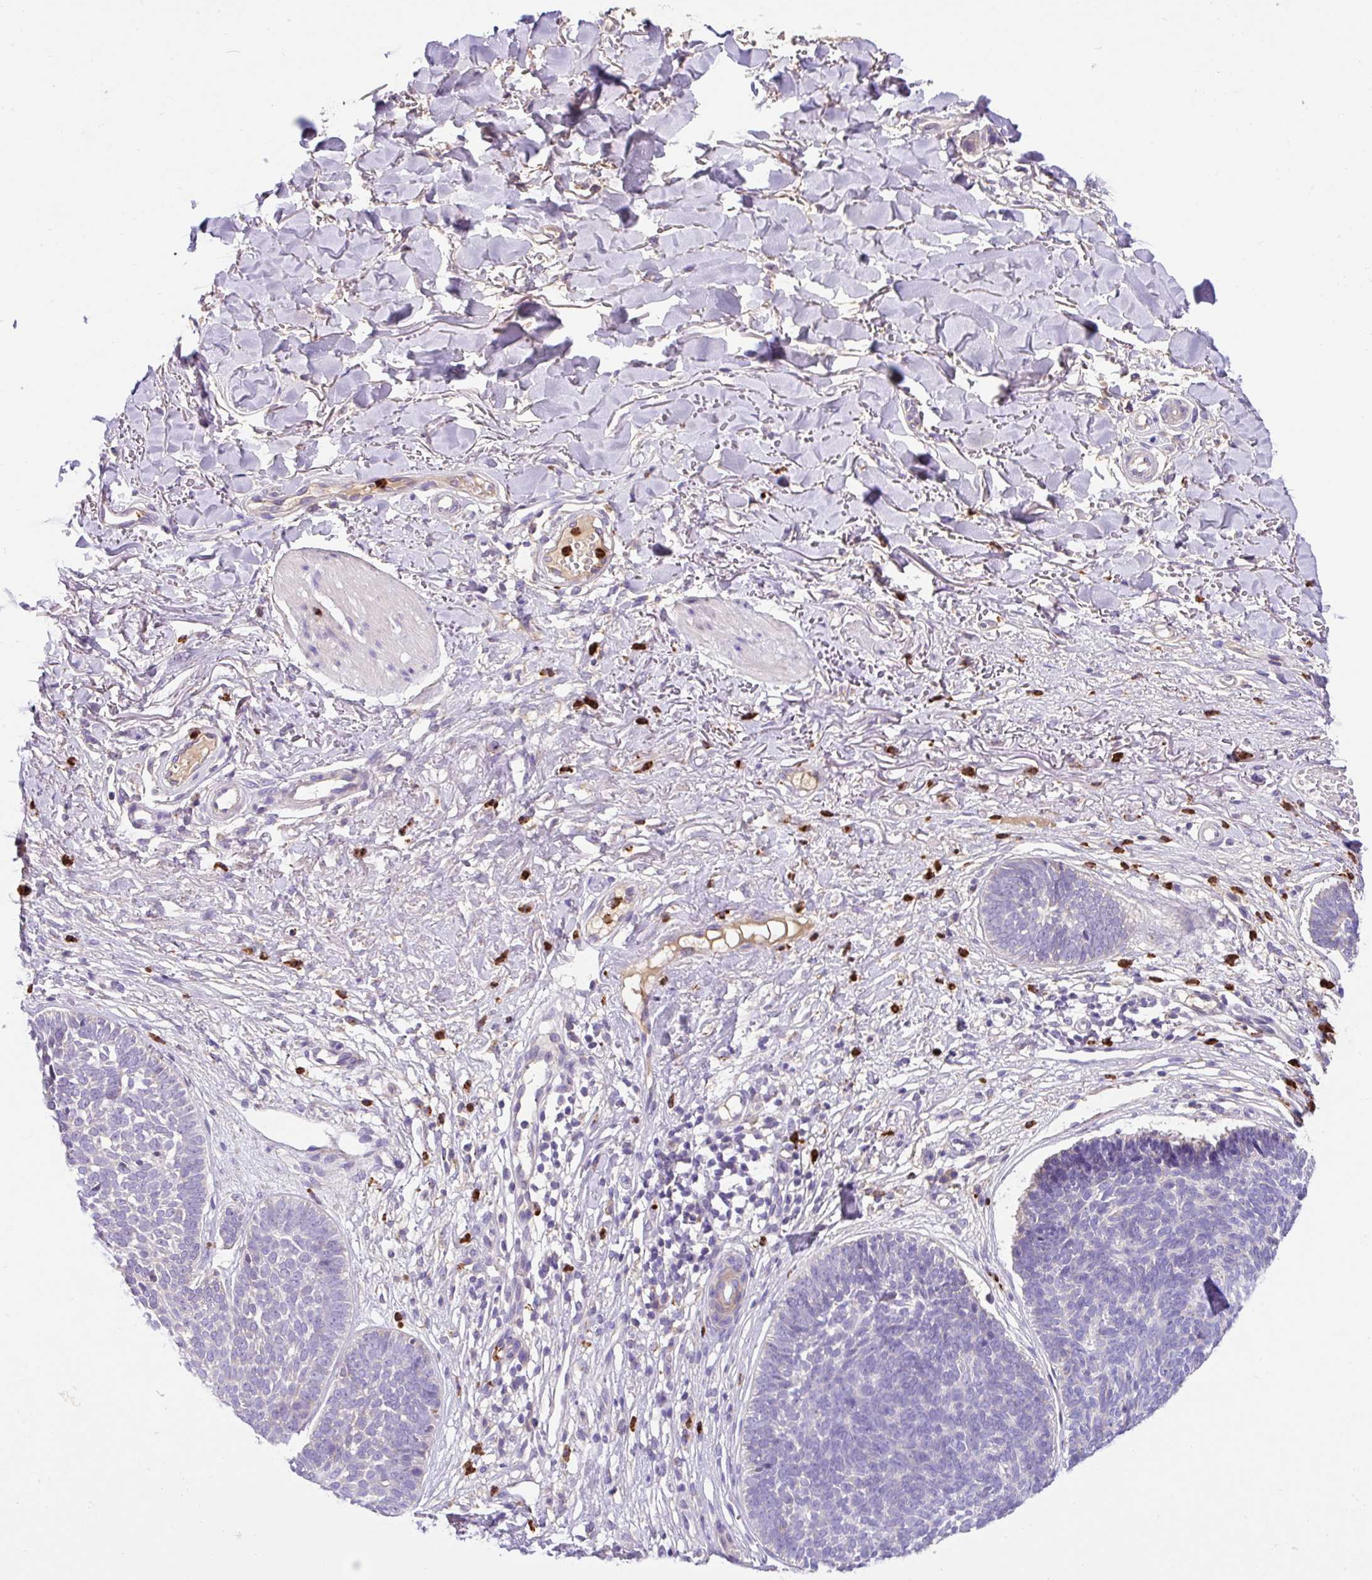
{"staining": {"intensity": "negative", "quantity": "none", "location": "none"}, "tissue": "skin cancer", "cell_type": "Tumor cells", "image_type": "cancer", "snomed": [{"axis": "morphology", "description": "Basal cell carcinoma"}, {"axis": "topography", "description": "Skin"}, {"axis": "topography", "description": "Skin of neck"}, {"axis": "topography", "description": "Skin of shoulder"}, {"axis": "topography", "description": "Skin of back"}], "caption": "This is a image of immunohistochemistry staining of skin basal cell carcinoma, which shows no expression in tumor cells. The staining was performed using DAB (3,3'-diaminobenzidine) to visualize the protein expression in brown, while the nuclei were stained in blue with hematoxylin (Magnification: 20x).", "gene": "CRISP3", "patient": {"sex": "male", "age": 80}}